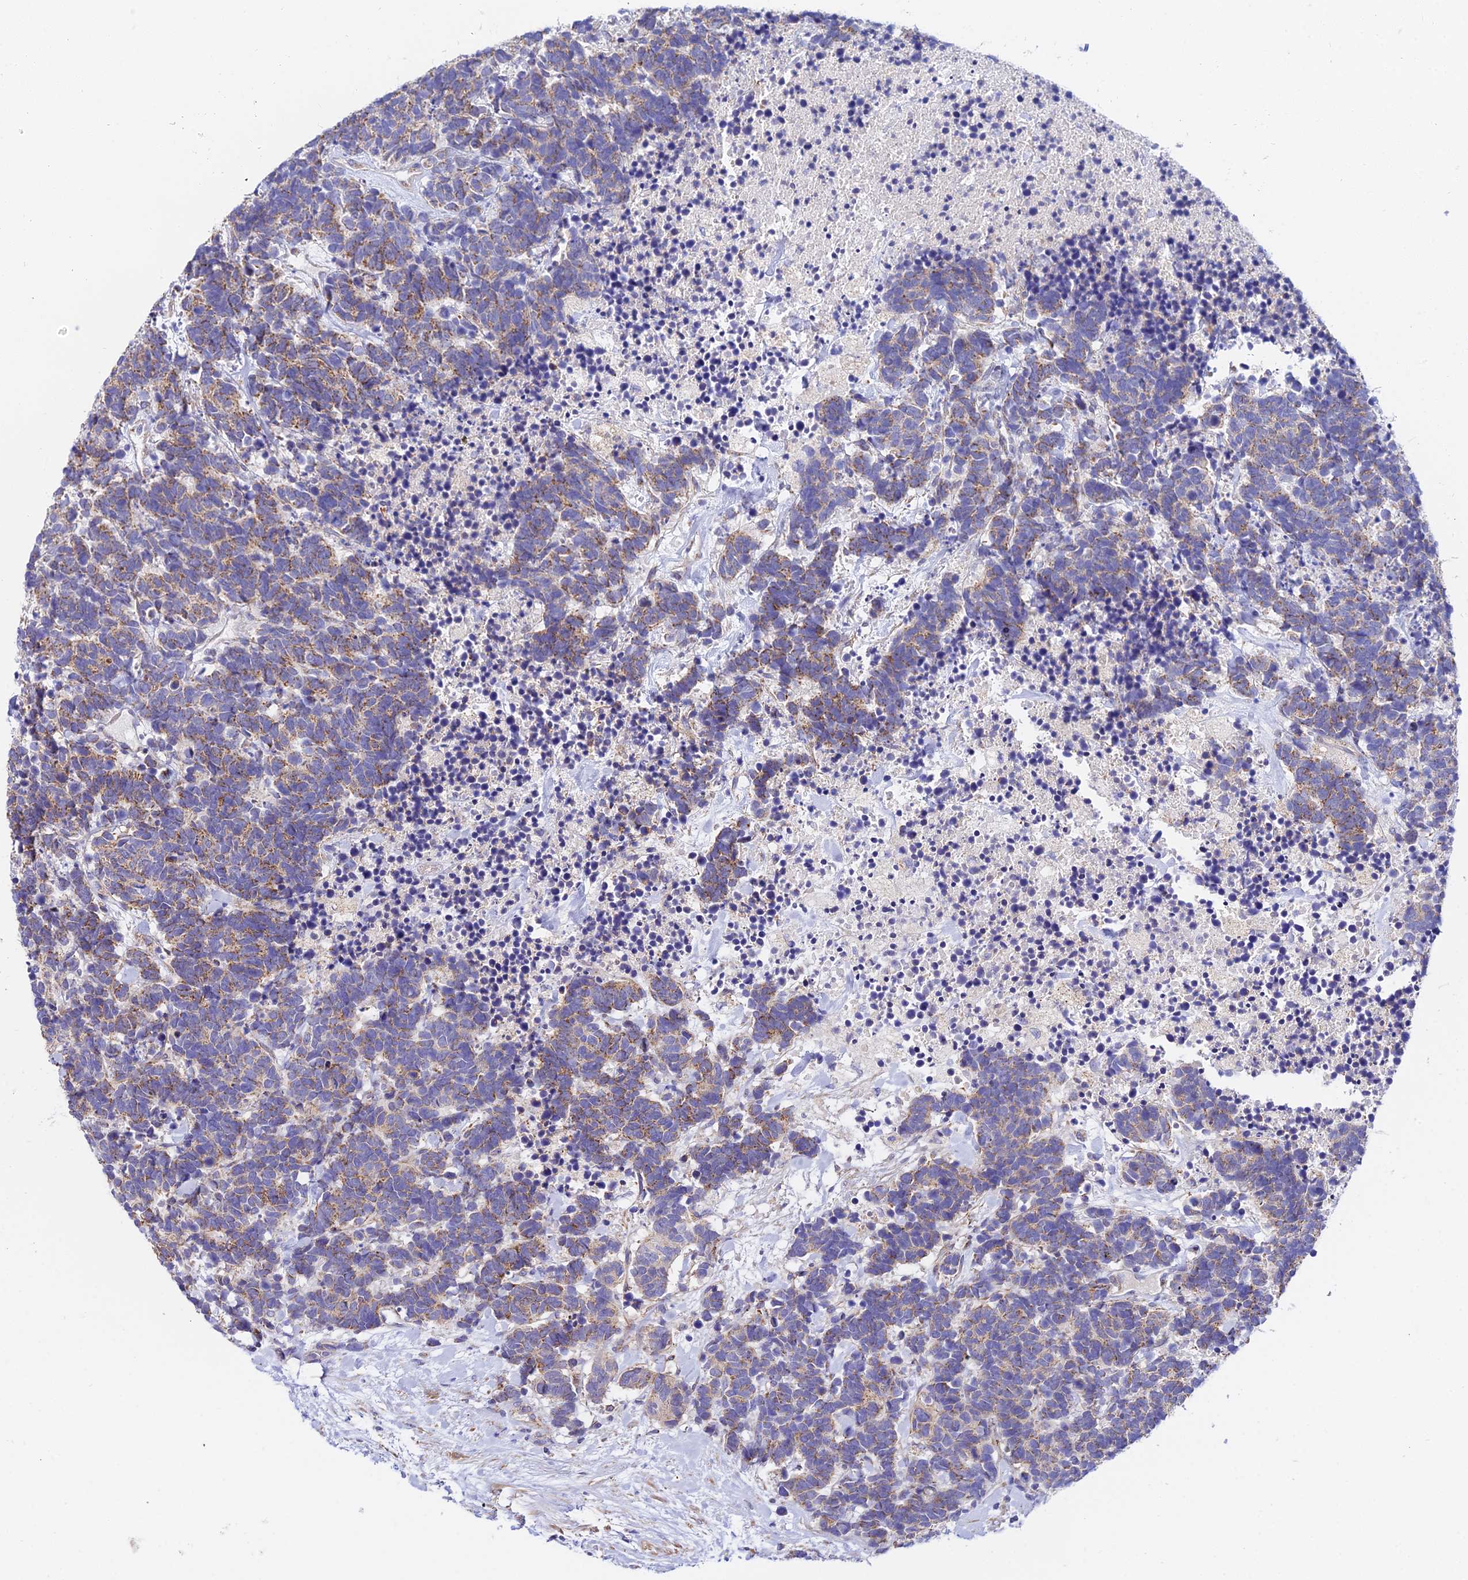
{"staining": {"intensity": "moderate", "quantity": ">75%", "location": "cytoplasmic/membranous"}, "tissue": "carcinoid", "cell_type": "Tumor cells", "image_type": "cancer", "snomed": [{"axis": "morphology", "description": "Carcinoma, NOS"}, {"axis": "morphology", "description": "Carcinoid, malignant, NOS"}, {"axis": "topography", "description": "Prostate"}], "caption": "Immunohistochemical staining of human malignant carcinoid displays medium levels of moderate cytoplasmic/membranous expression in approximately >75% of tumor cells.", "gene": "ACOT2", "patient": {"sex": "male", "age": 57}}